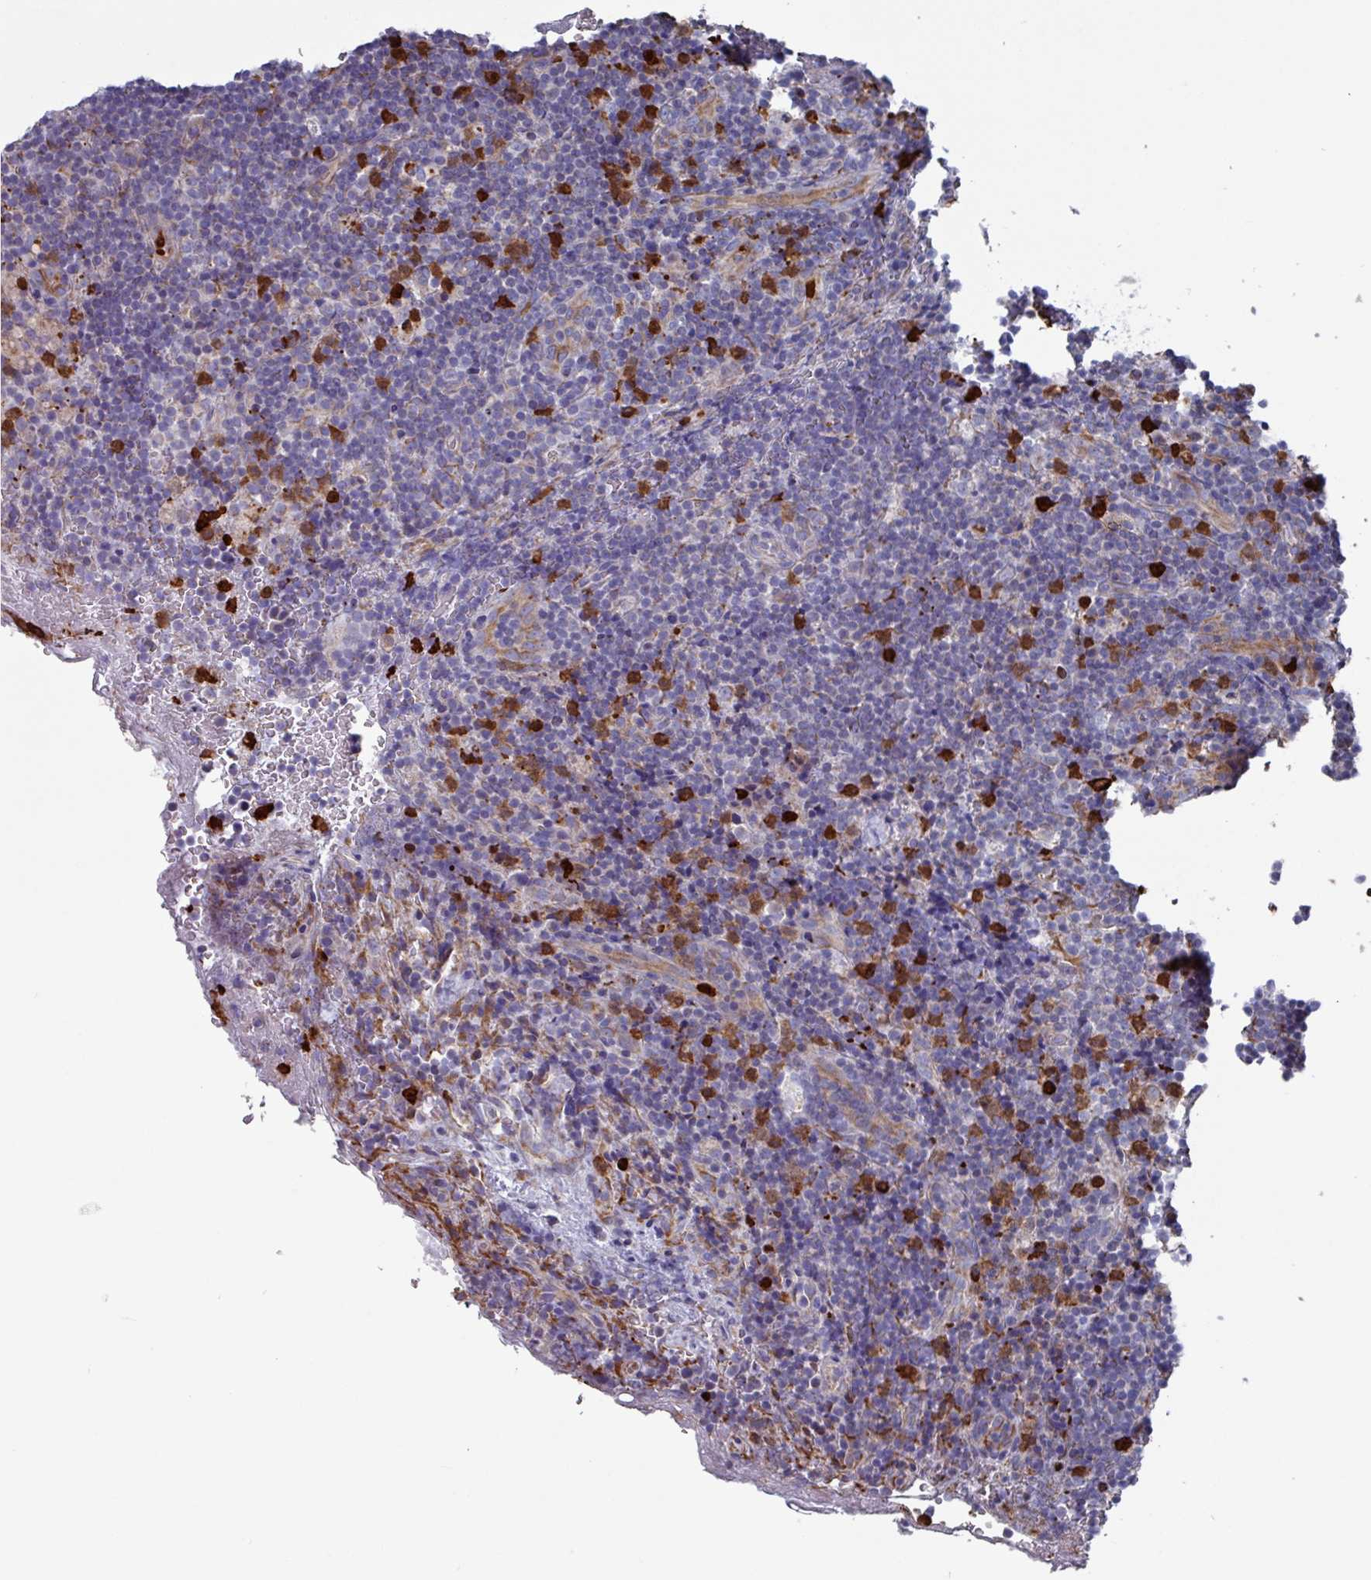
{"staining": {"intensity": "strong", "quantity": "<25%", "location": "cytoplasmic/membranous"}, "tissue": "lymph node", "cell_type": "Non-germinal center cells", "image_type": "normal", "snomed": [{"axis": "morphology", "description": "Normal tissue, NOS"}, {"axis": "topography", "description": "Lymph node"}], "caption": "Lymph node stained with a brown dye reveals strong cytoplasmic/membranous positive expression in about <25% of non-germinal center cells.", "gene": "UQCC2", "patient": {"sex": "male", "age": 58}}